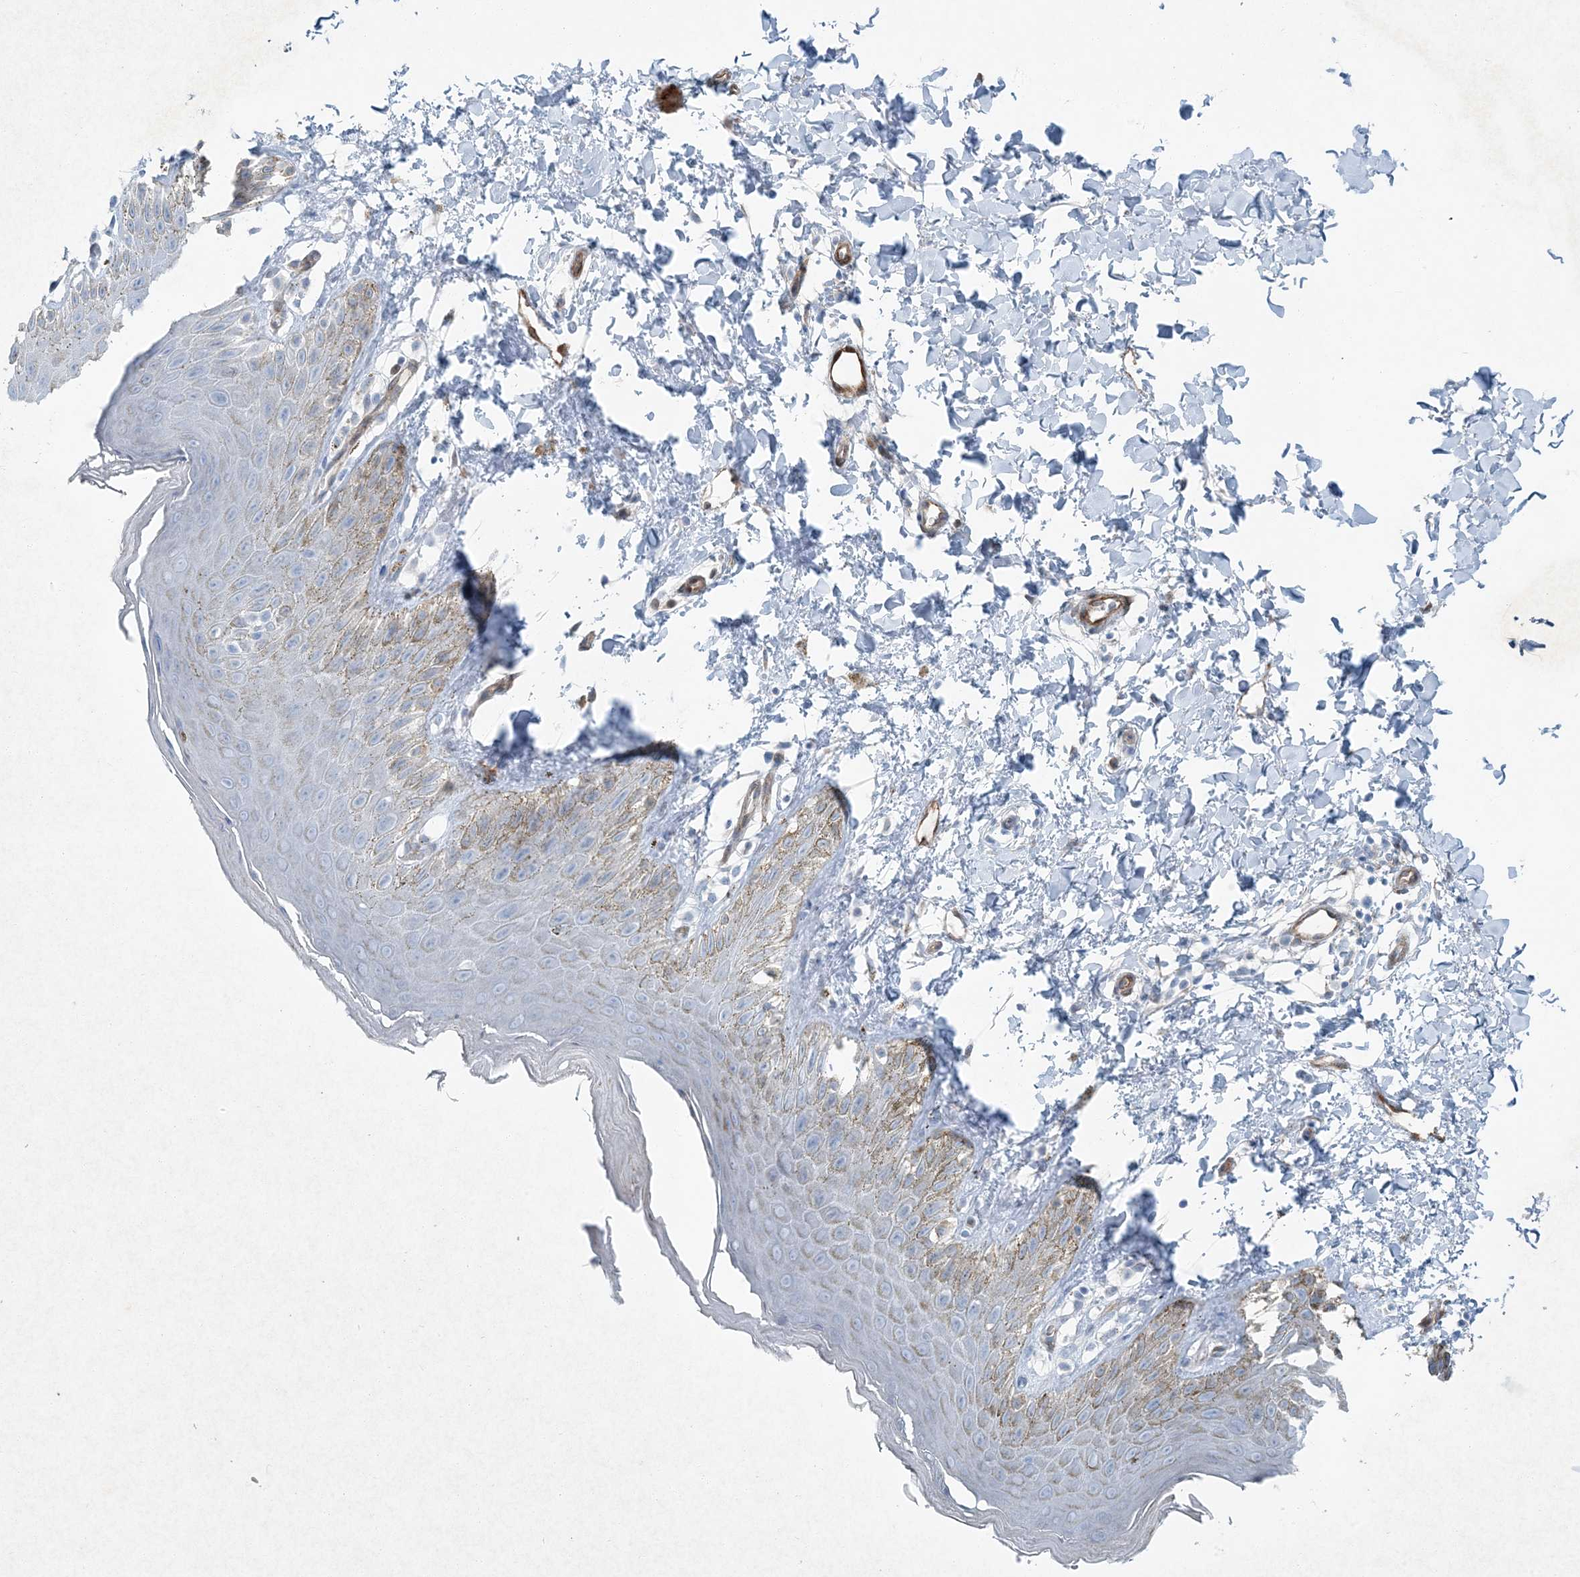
{"staining": {"intensity": "weak", "quantity": "<25%", "location": "cytoplasmic/membranous"}, "tissue": "skin", "cell_type": "Epidermal cells", "image_type": "normal", "snomed": [{"axis": "morphology", "description": "Normal tissue, NOS"}, {"axis": "topography", "description": "Anal"}], "caption": "Immunohistochemistry (IHC) micrograph of unremarkable skin: human skin stained with DAB (3,3'-diaminobenzidine) displays no significant protein staining in epidermal cells.", "gene": "PGM5", "patient": {"sex": "male", "age": 44}}